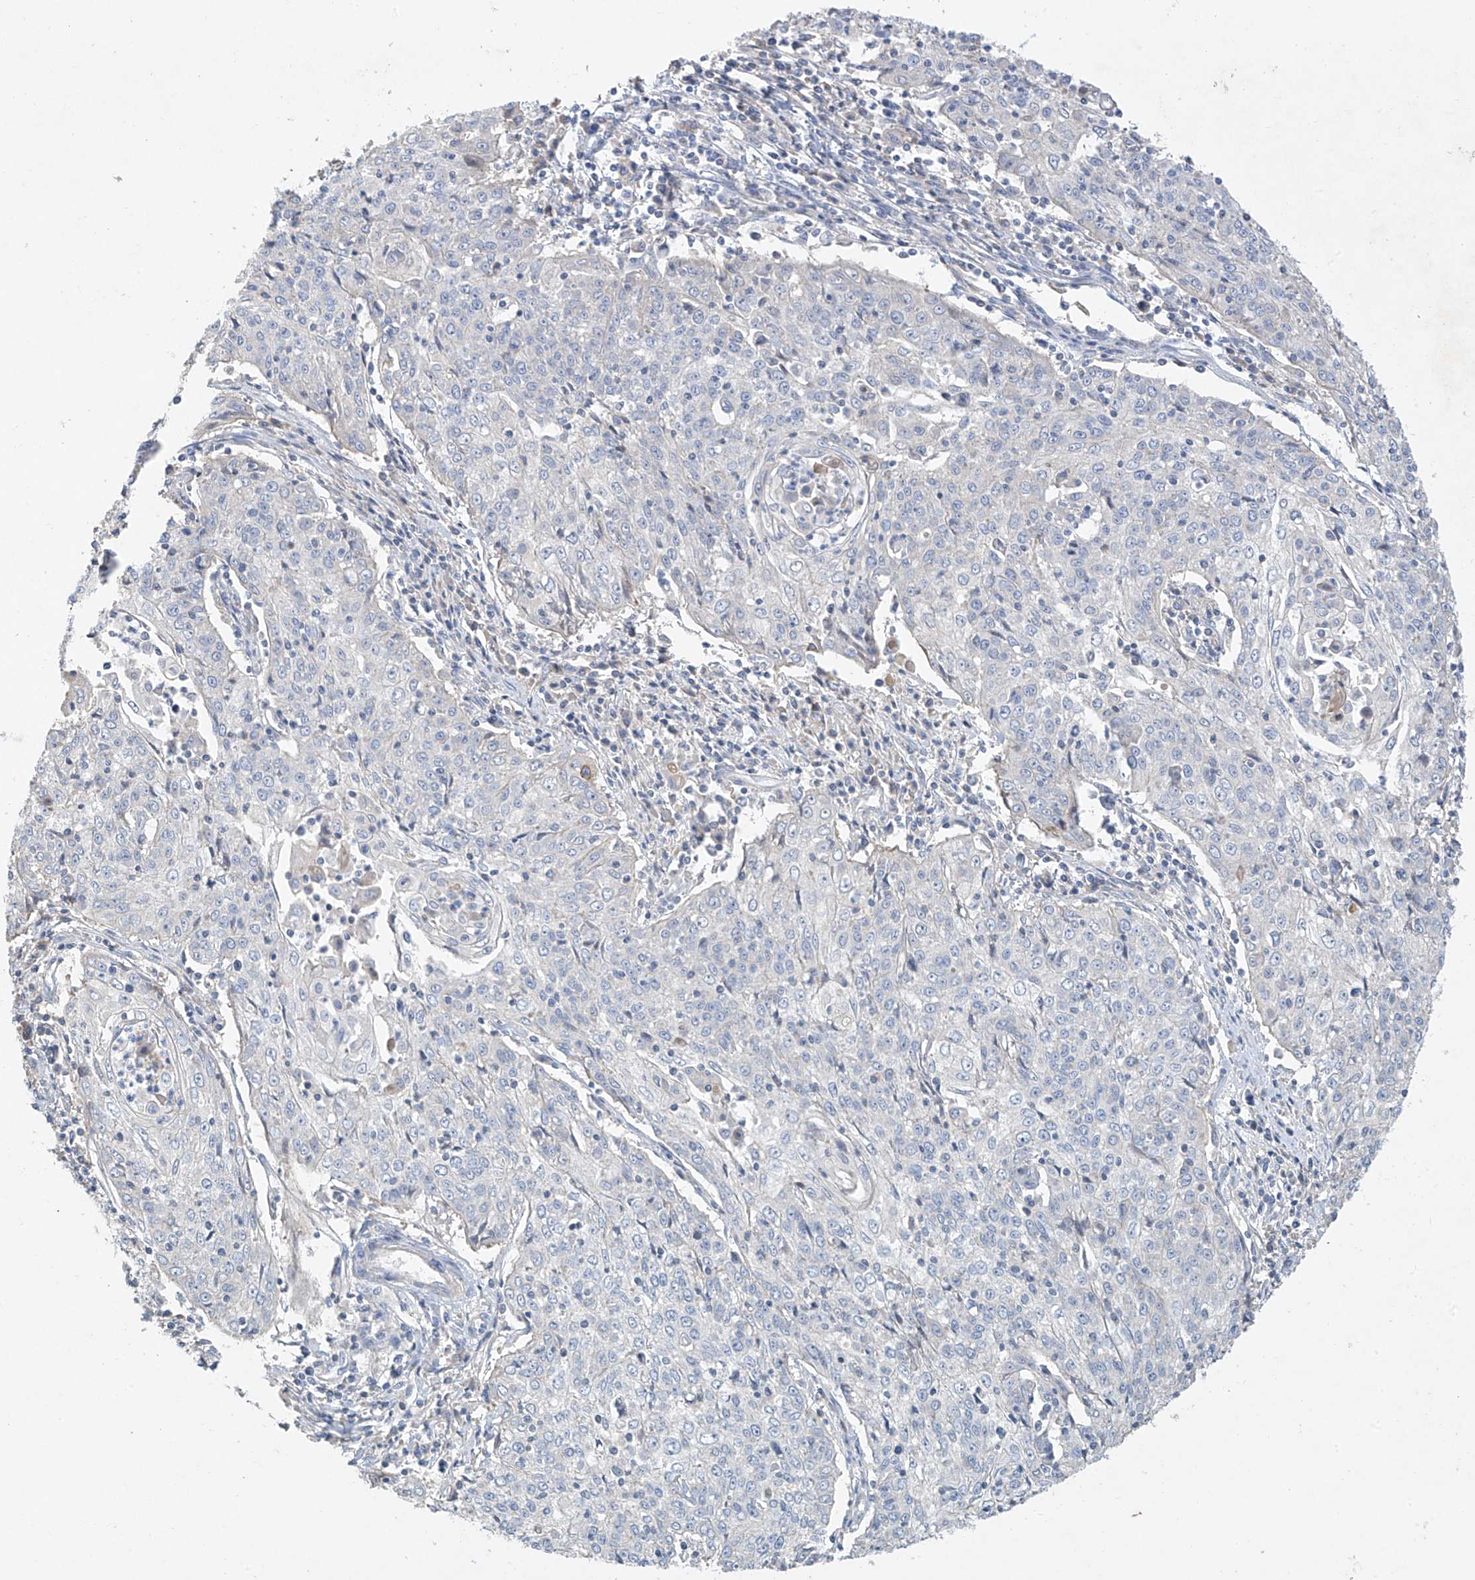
{"staining": {"intensity": "negative", "quantity": "none", "location": "none"}, "tissue": "cervical cancer", "cell_type": "Tumor cells", "image_type": "cancer", "snomed": [{"axis": "morphology", "description": "Squamous cell carcinoma, NOS"}, {"axis": "topography", "description": "Cervix"}], "caption": "Cervical cancer stained for a protein using IHC reveals no positivity tumor cells.", "gene": "PRSS12", "patient": {"sex": "female", "age": 48}}